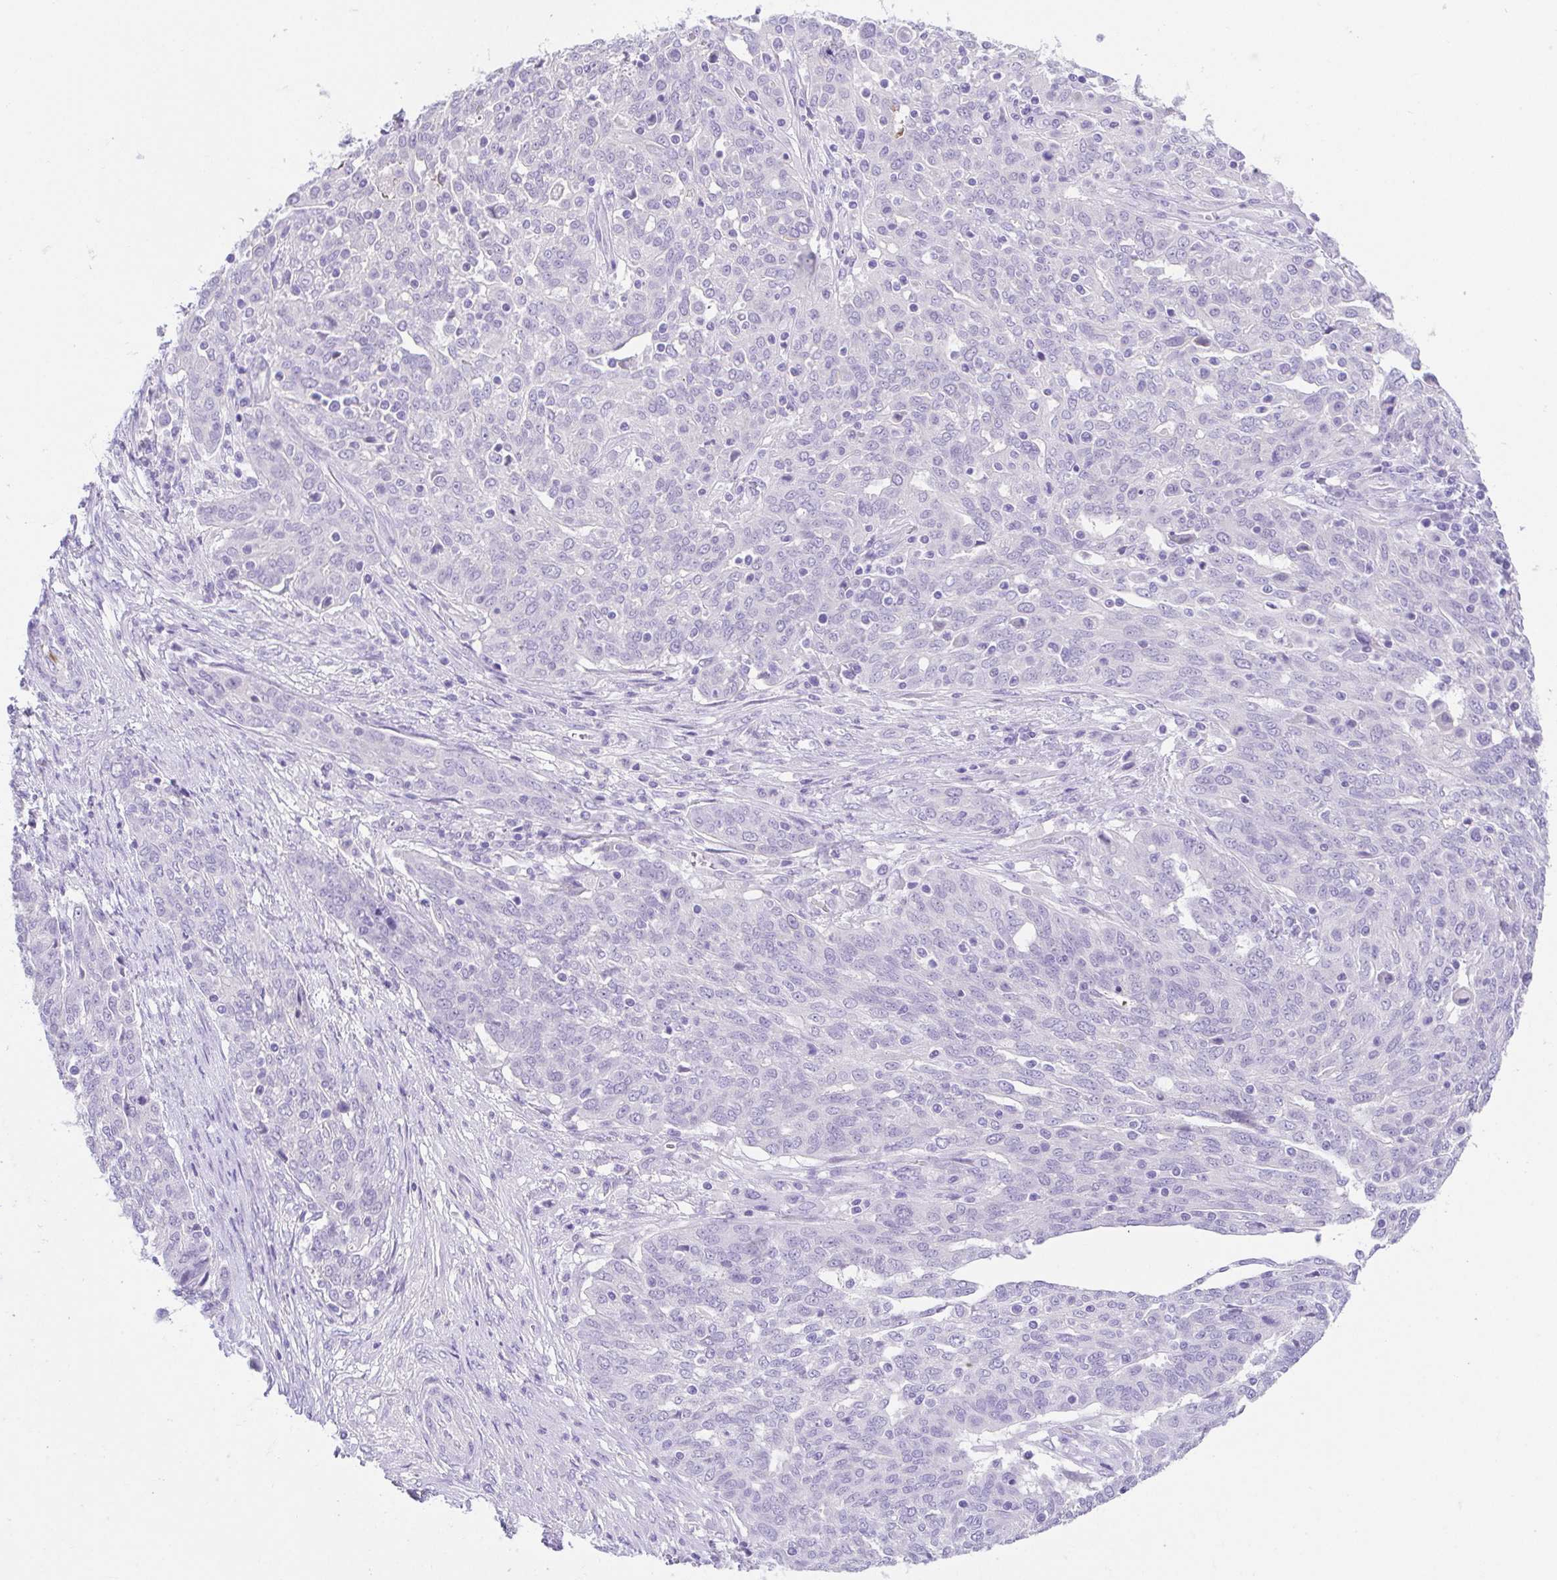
{"staining": {"intensity": "negative", "quantity": "none", "location": "none"}, "tissue": "ovarian cancer", "cell_type": "Tumor cells", "image_type": "cancer", "snomed": [{"axis": "morphology", "description": "Cystadenocarcinoma, serous, NOS"}, {"axis": "topography", "description": "Ovary"}], "caption": "Serous cystadenocarcinoma (ovarian) stained for a protein using immunohistochemistry displays no positivity tumor cells.", "gene": "SPATA4", "patient": {"sex": "female", "age": 67}}